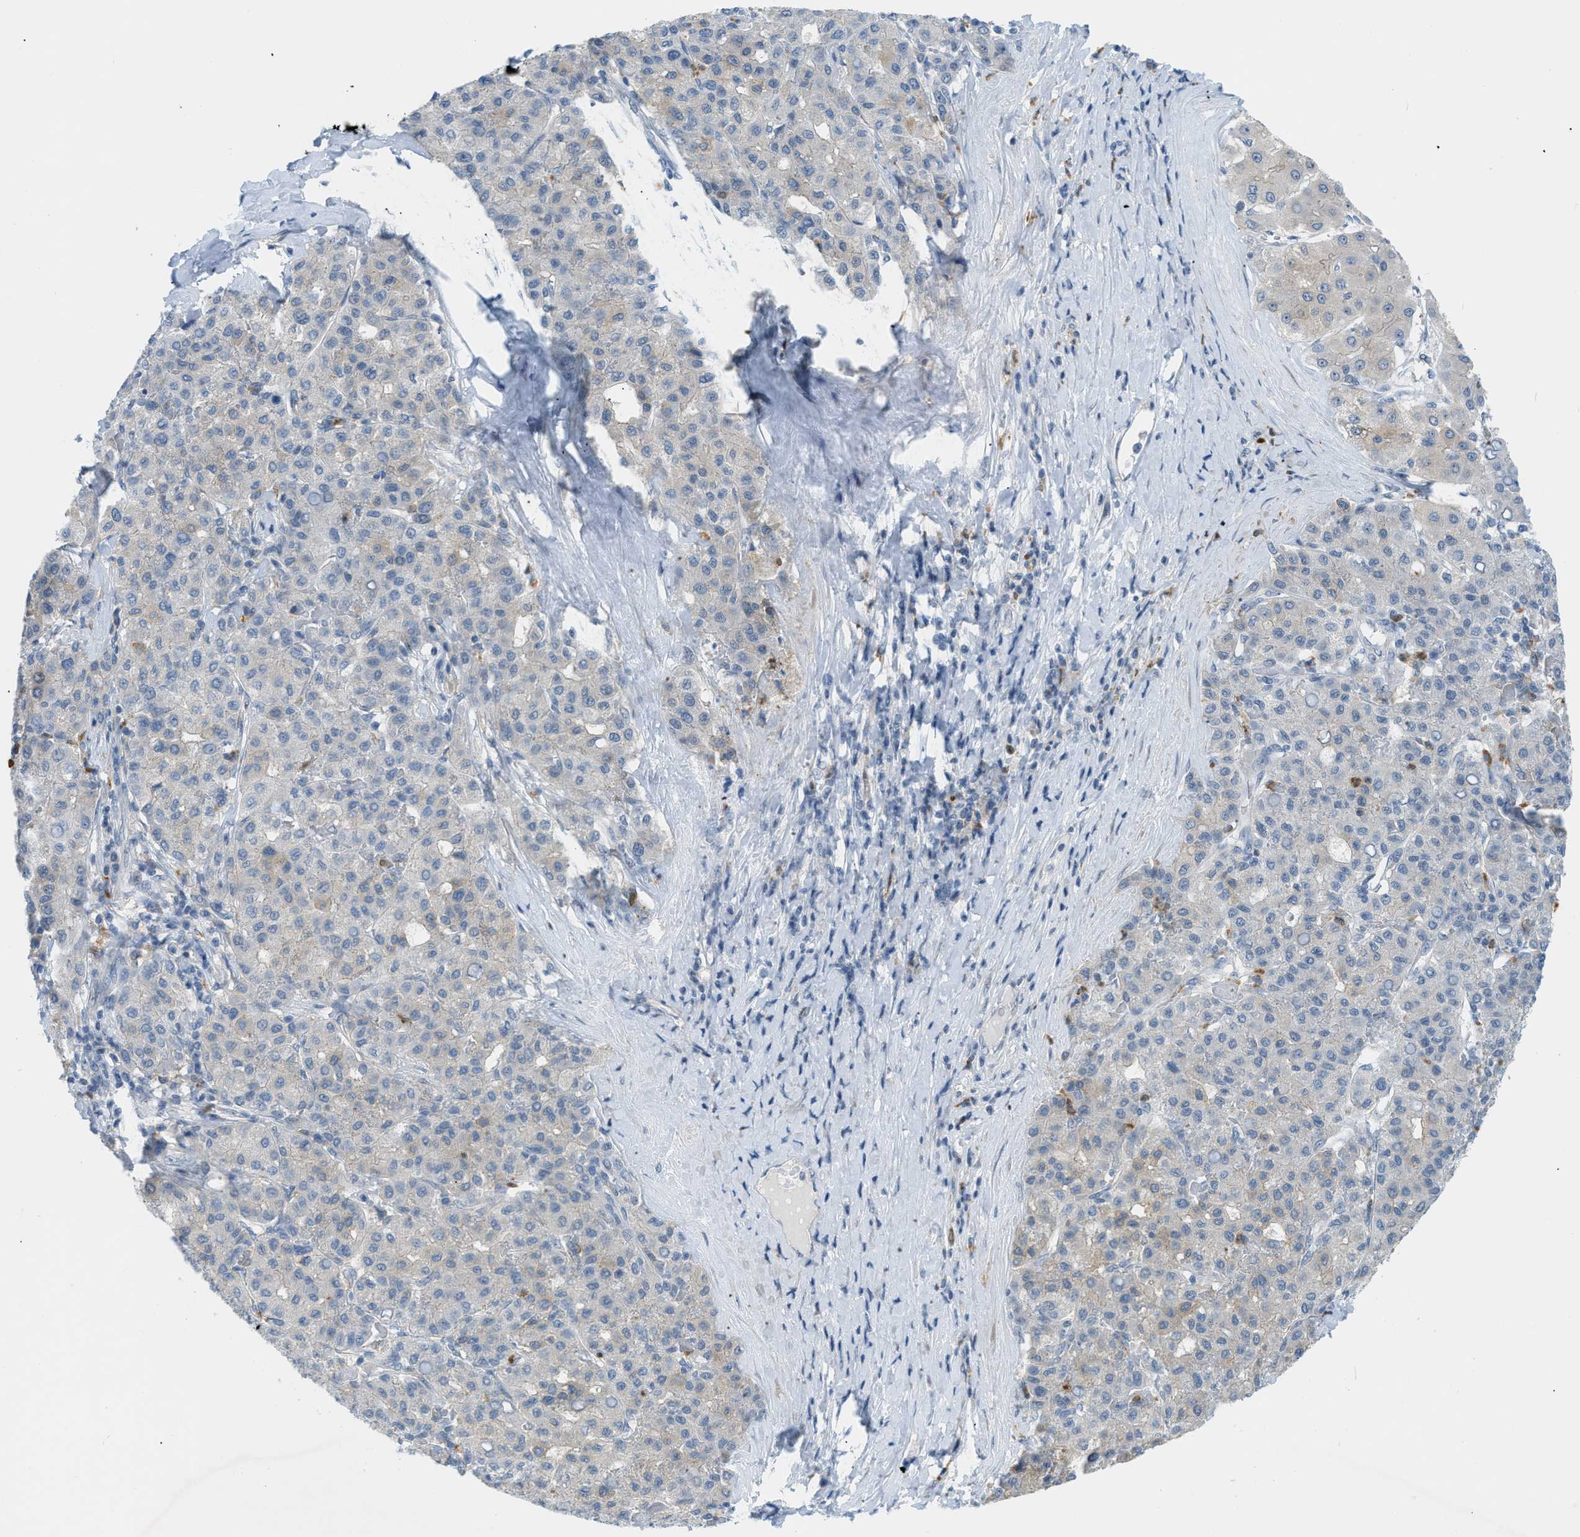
{"staining": {"intensity": "weak", "quantity": "<25%", "location": "cytoplasmic/membranous"}, "tissue": "liver cancer", "cell_type": "Tumor cells", "image_type": "cancer", "snomed": [{"axis": "morphology", "description": "Carcinoma, Hepatocellular, NOS"}, {"axis": "topography", "description": "Liver"}], "caption": "This is a photomicrograph of immunohistochemistry (IHC) staining of hepatocellular carcinoma (liver), which shows no positivity in tumor cells.", "gene": "ZNF408", "patient": {"sex": "male", "age": 65}}